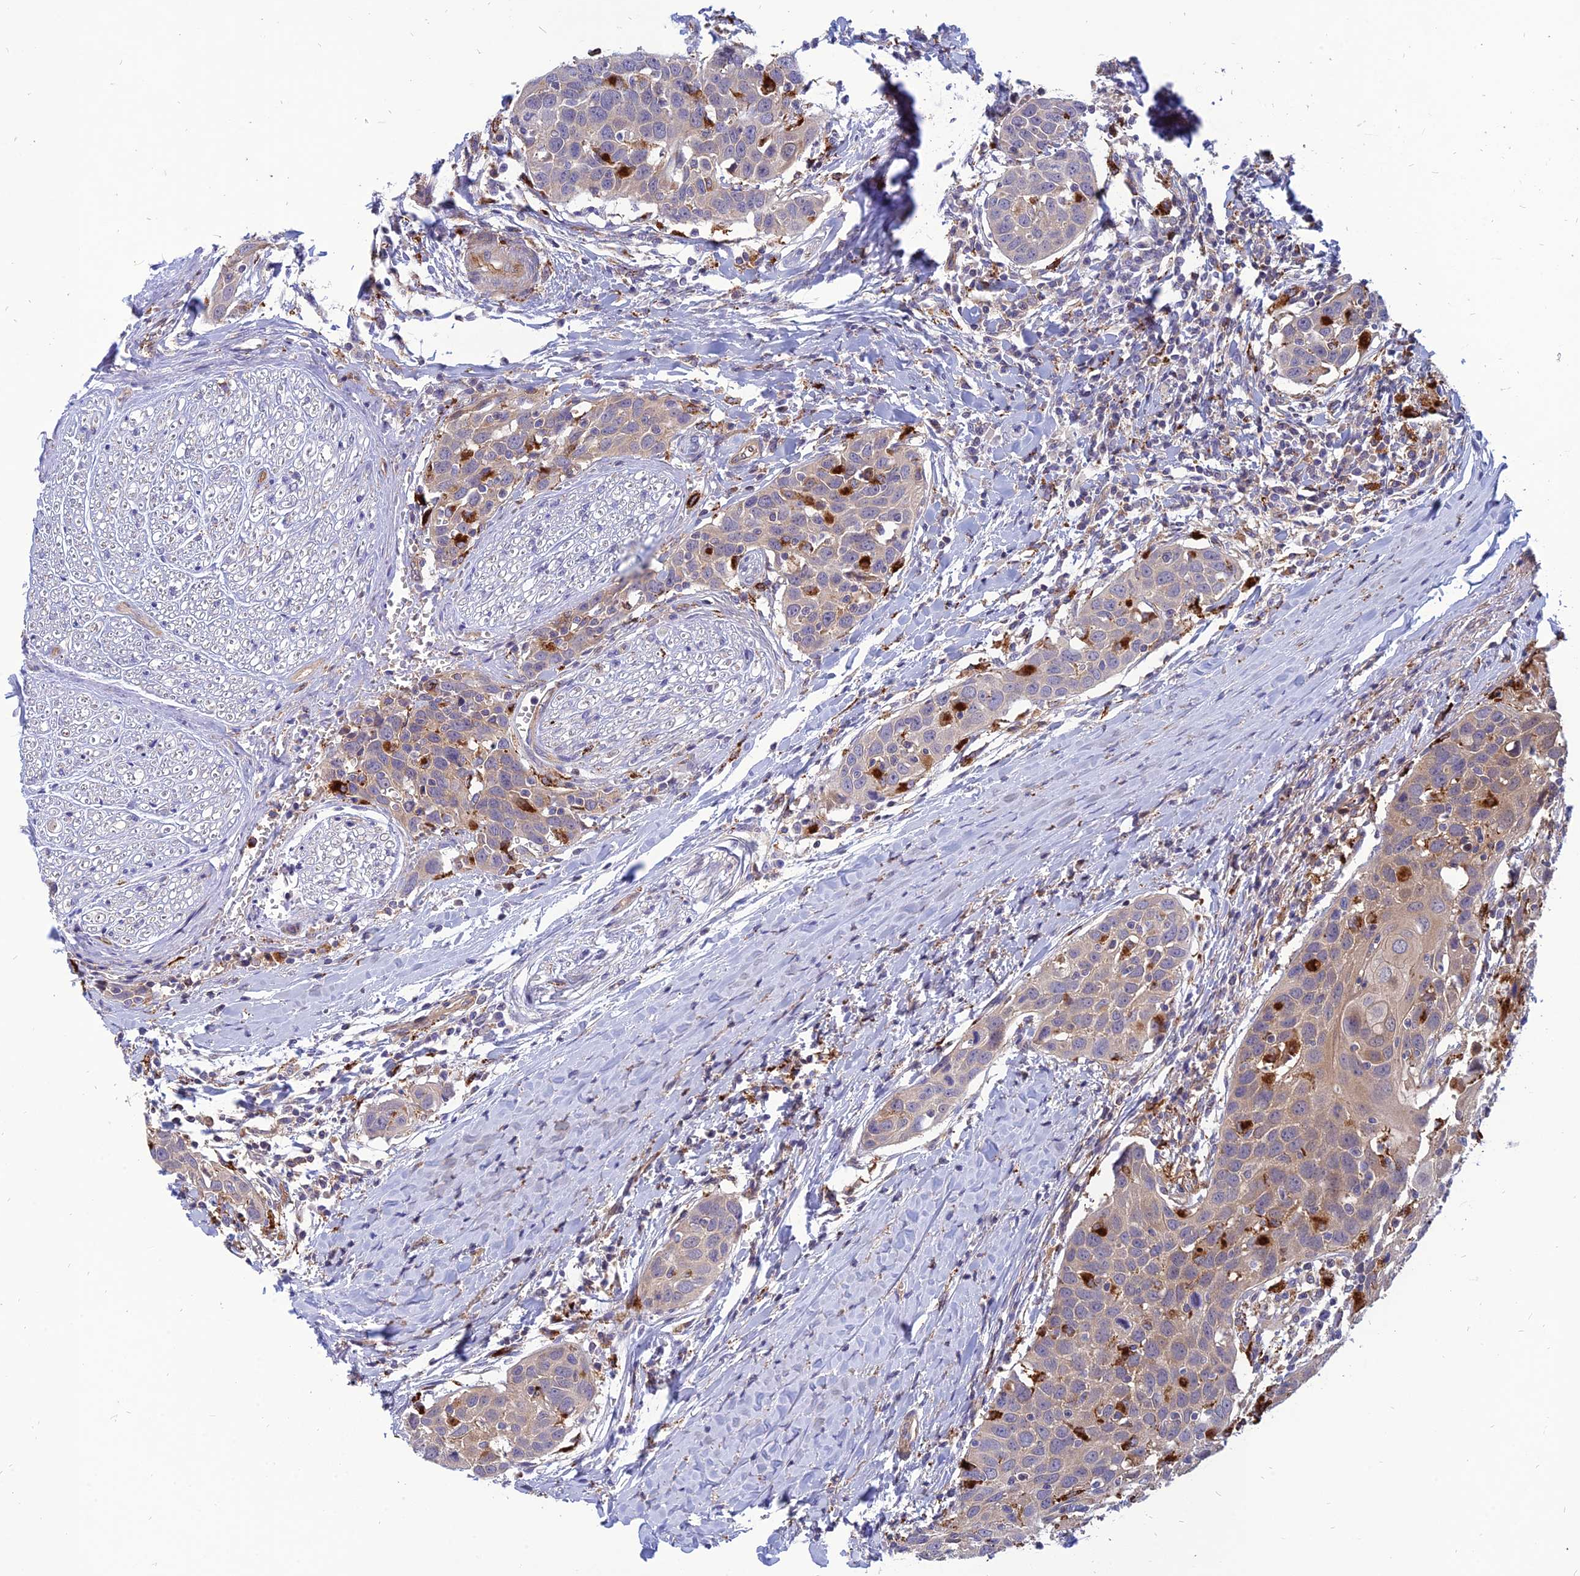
{"staining": {"intensity": "weak", "quantity": "25%-75%", "location": "cytoplasmic/membranous"}, "tissue": "head and neck cancer", "cell_type": "Tumor cells", "image_type": "cancer", "snomed": [{"axis": "morphology", "description": "Squamous cell carcinoma, NOS"}, {"axis": "topography", "description": "Oral tissue"}, {"axis": "topography", "description": "Head-Neck"}], "caption": "Immunohistochemistry staining of head and neck cancer, which exhibits low levels of weak cytoplasmic/membranous positivity in about 25%-75% of tumor cells indicating weak cytoplasmic/membranous protein staining. The staining was performed using DAB (brown) for protein detection and nuclei were counterstained in hematoxylin (blue).", "gene": "PHKA2", "patient": {"sex": "female", "age": 50}}